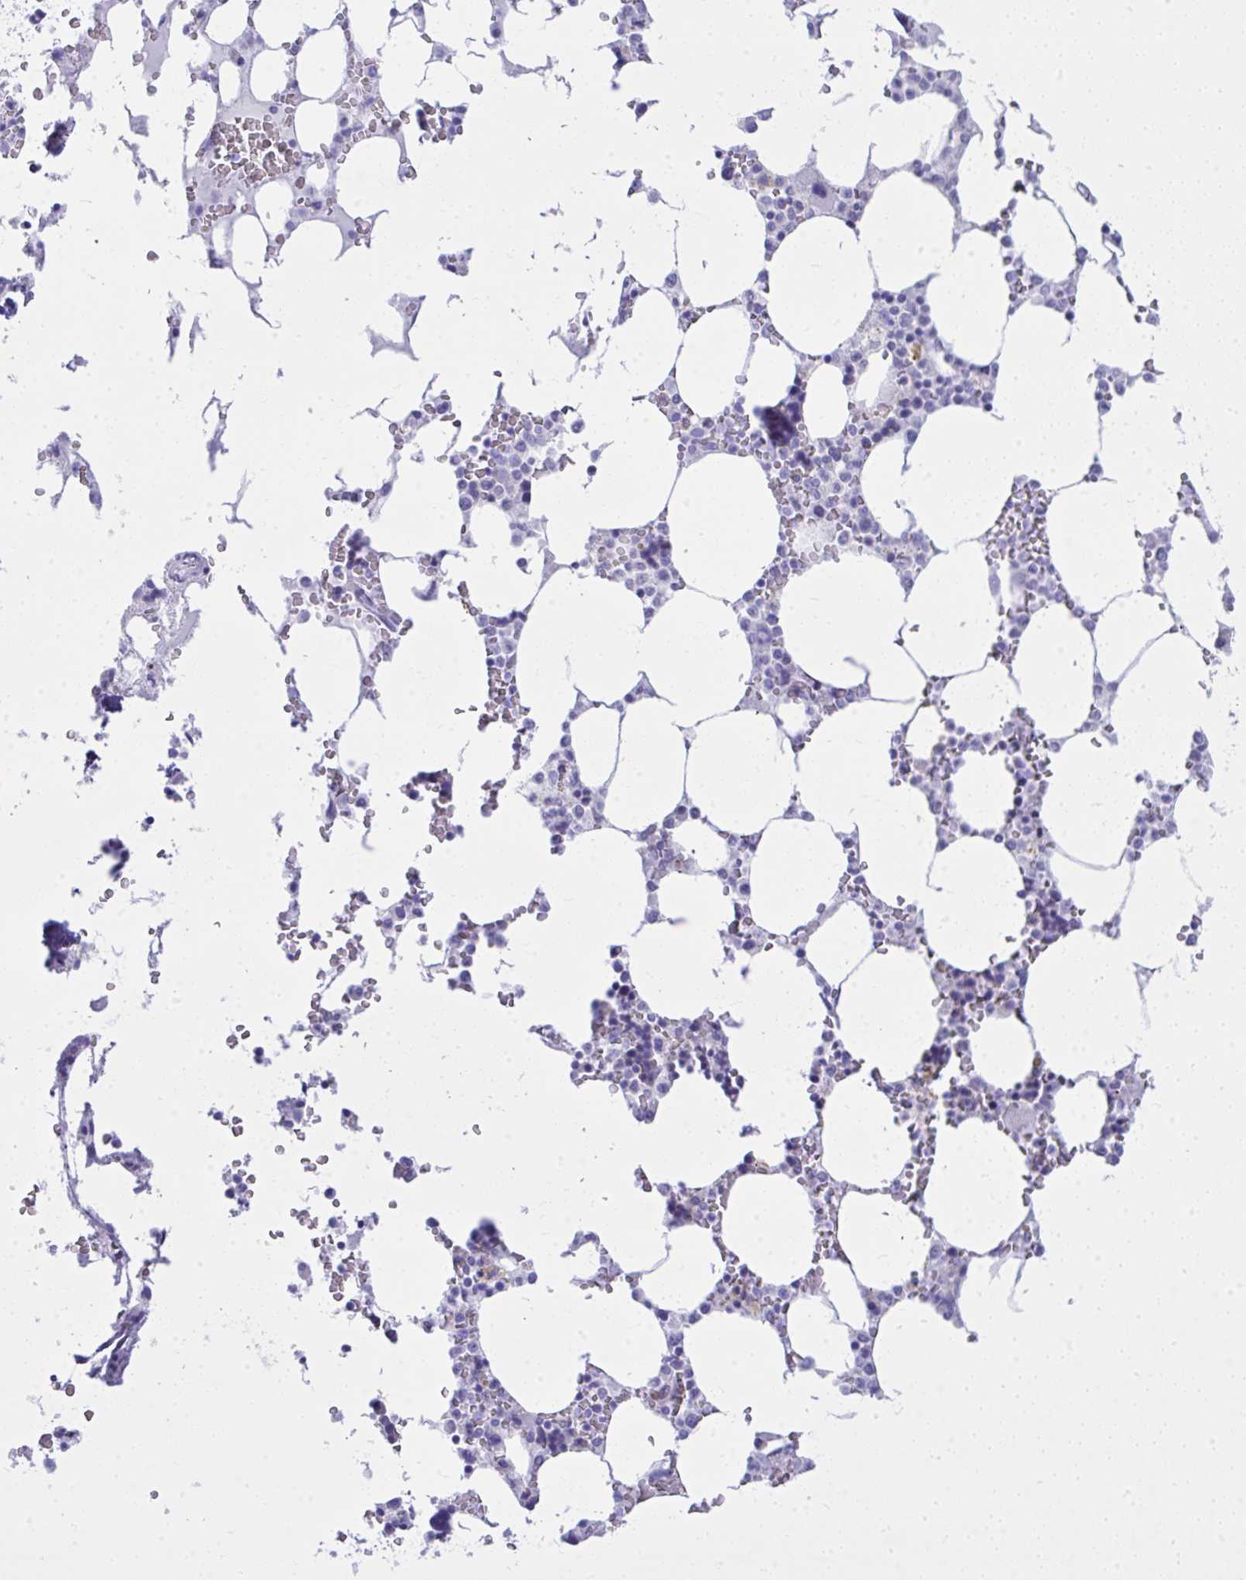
{"staining": {"intensity": "negative", "quantity": "none", "location": "none"}, "tissue": "bone marrow", "cell_type": "Hematopoietic cells", "image_type": "normal", "snomed": [{"axis": "morphology", "description": "Normal tissue, NOS"}, {"axis": "topography", "description": "Bone marrow"}], "caption": "This is an immunohistochemistry (IHC) histopathology image of normal human bone marrow. There is no staining in hematopoietic cells.", "gene": "BCL6B", "patient": {"sex": "male", "age": 64}}